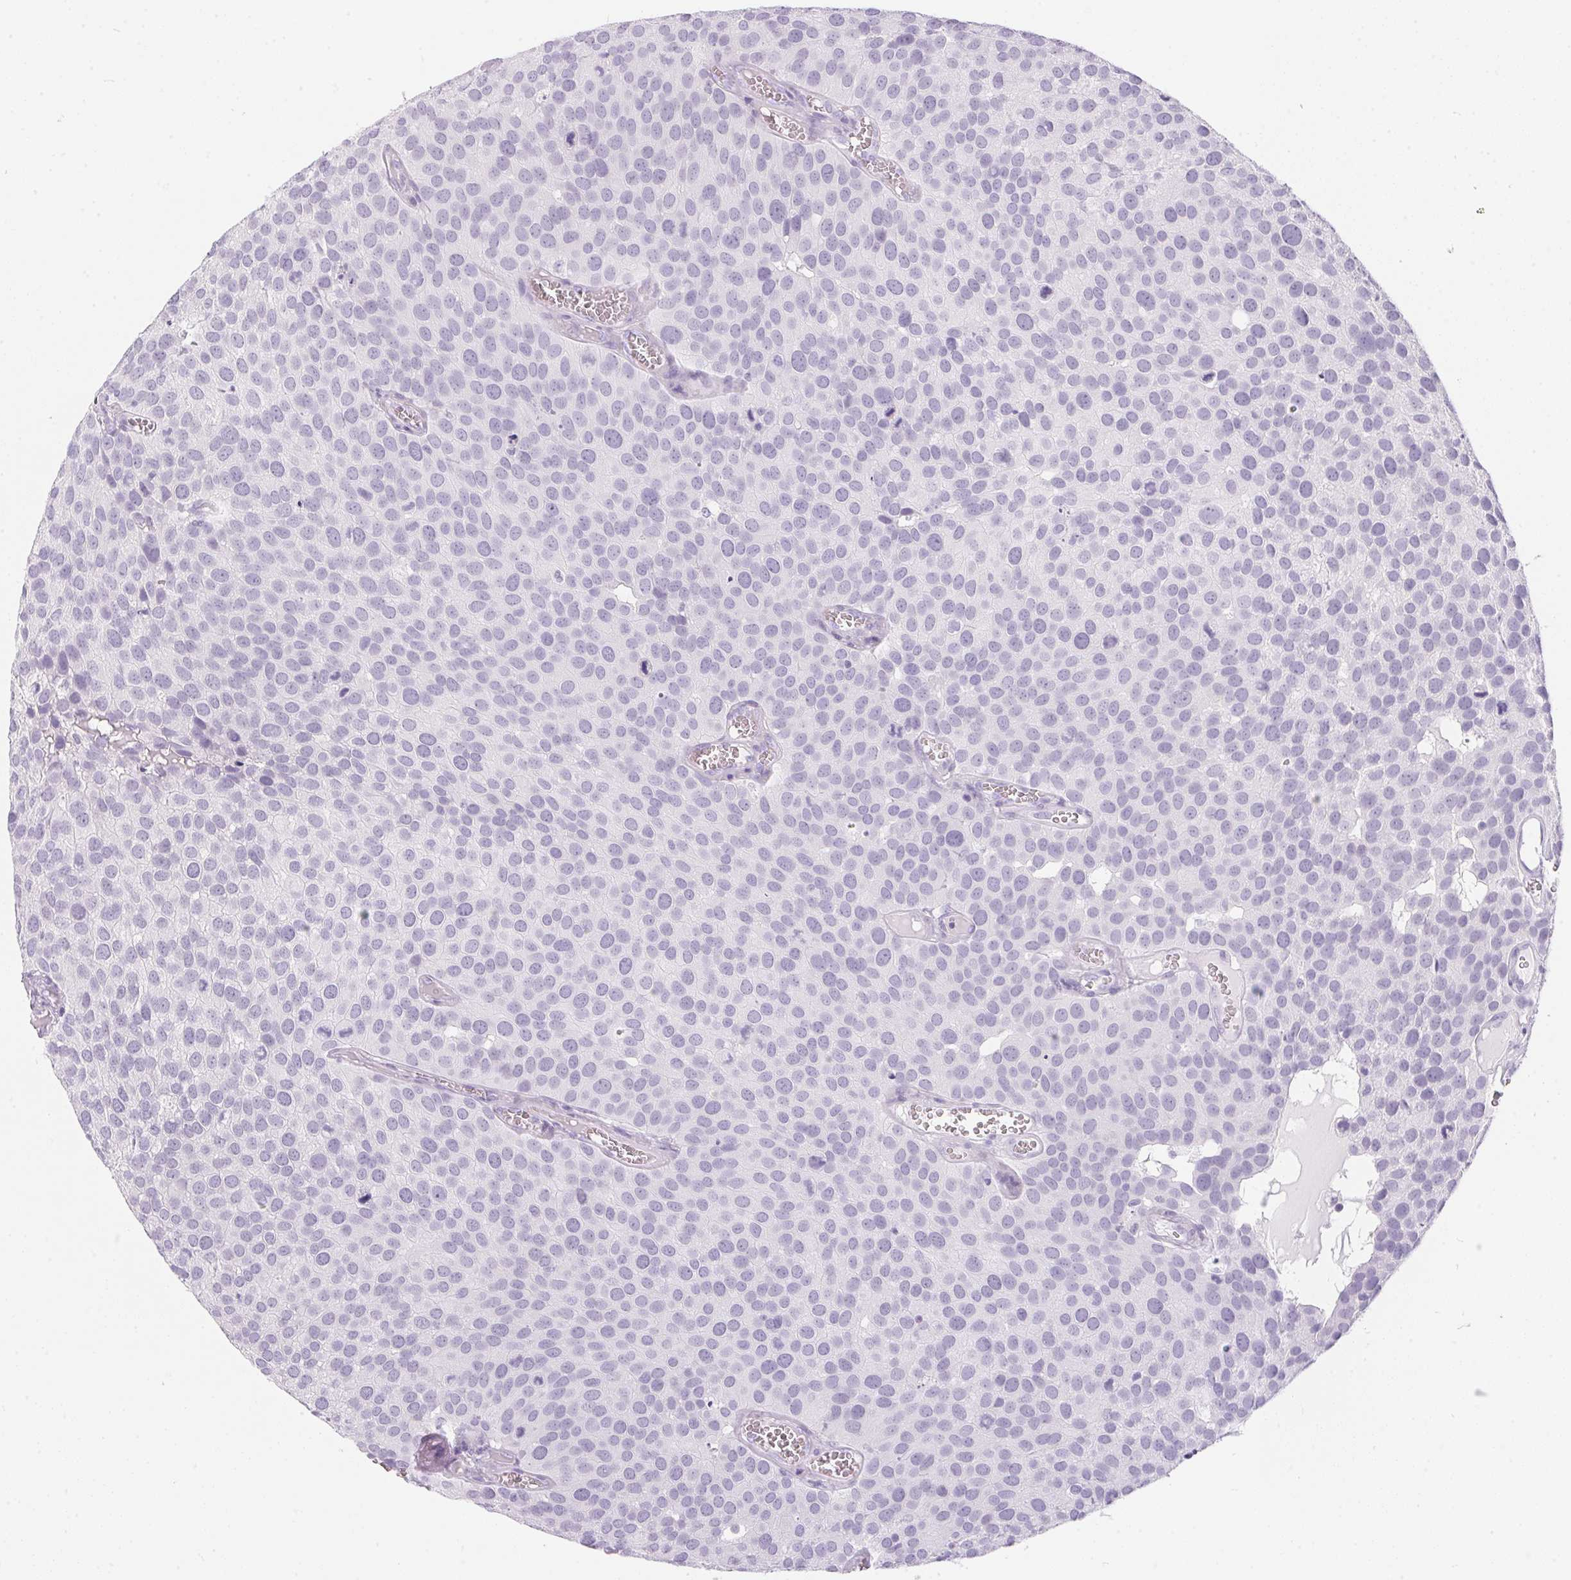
{"staining": {"intensity": "negative", "quantity": "none", "location": "none"}, "tissue": "urothelial cancer", "cell_type": "Tumor cells", "image_type": "cancer", "snomed": [{"axis": "morphology", "description": "Urothelial carcinoma, Low grade"}, {"axis": "topography", "description": "Urinary bladder"}], "caption": "A histopathology image of human urothelial cancer is negative for staining in tumor cells.", "gene": "CADPS", "patient": {"sex": "female", "age": 69}}